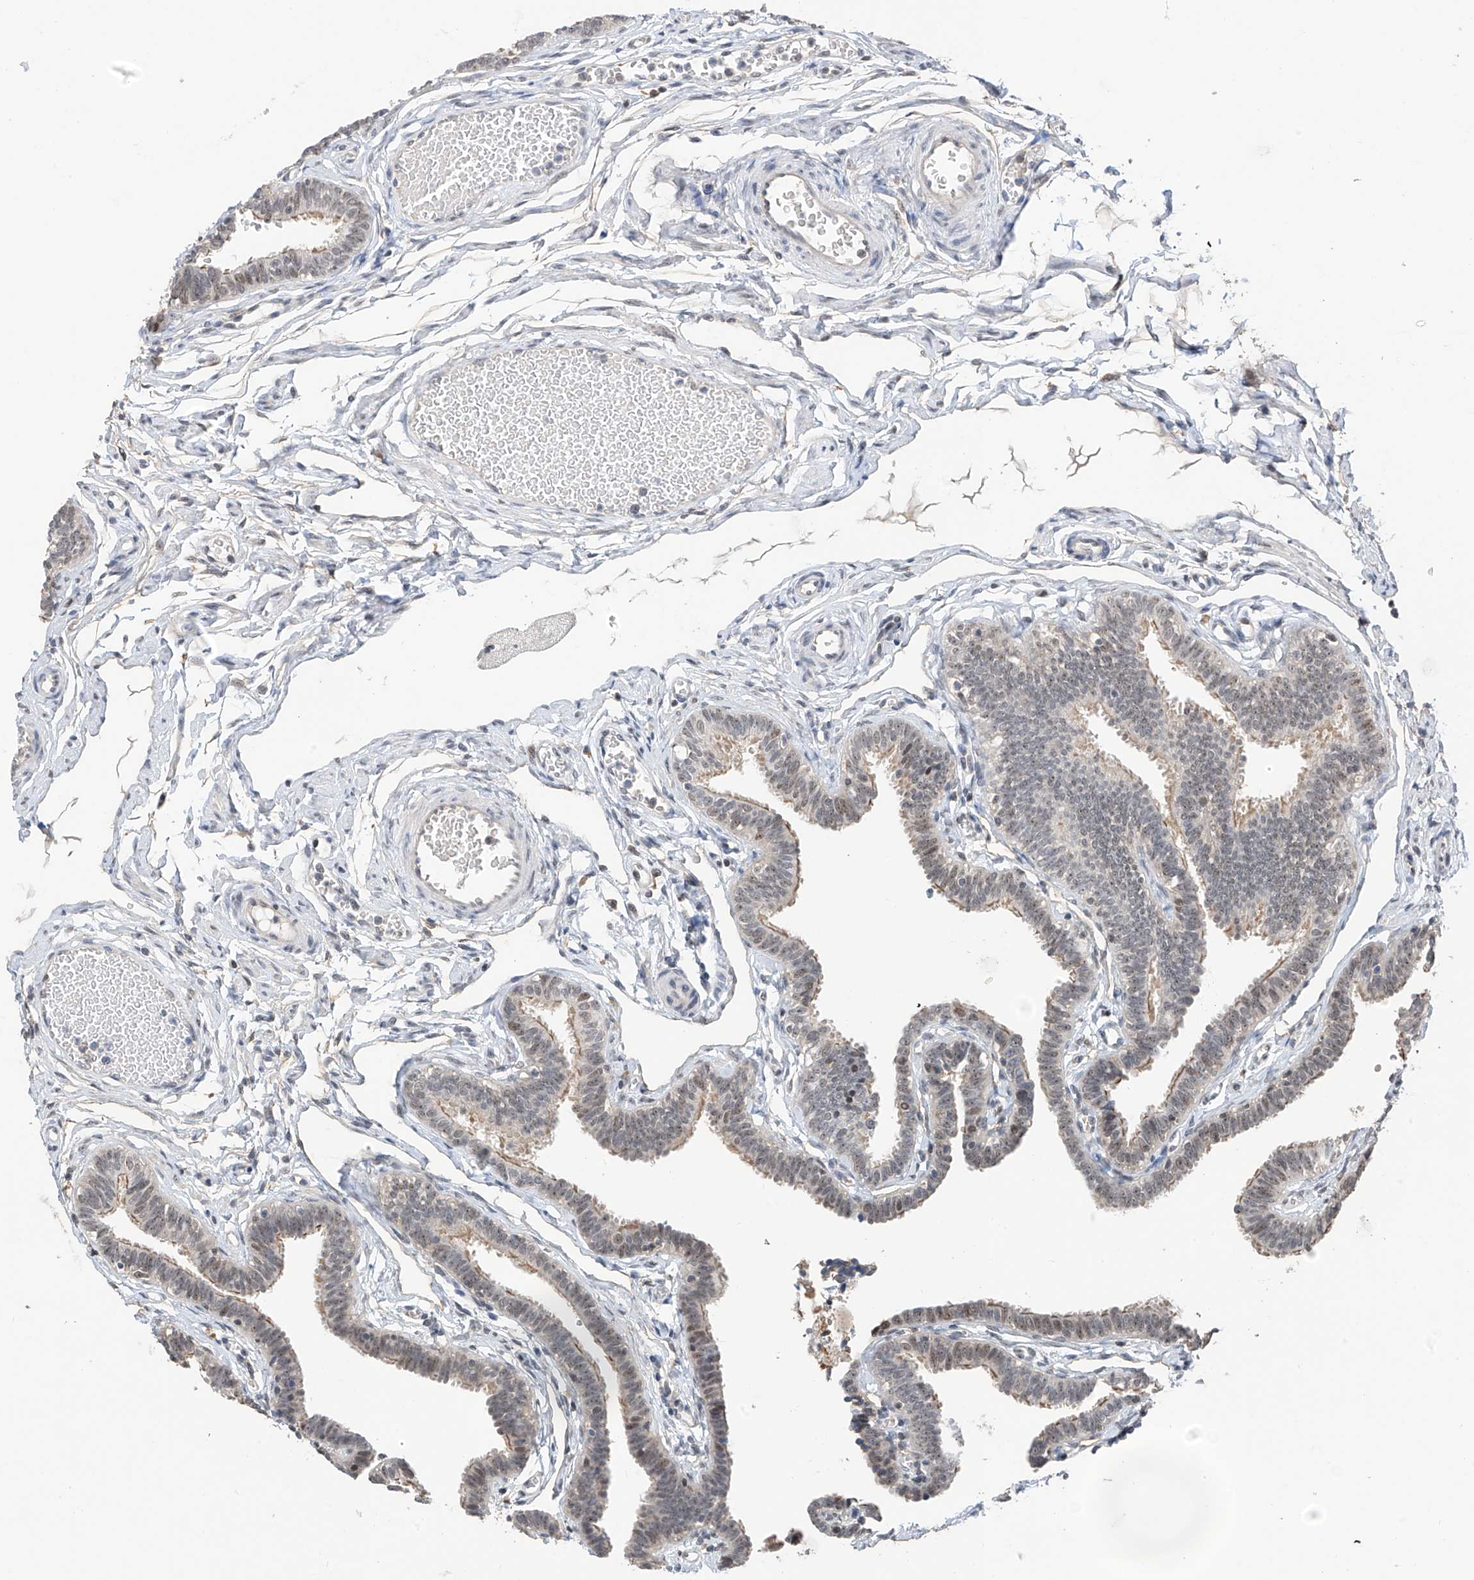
{"staining": {"intensity": "moderate", "quantity": "25%-75%", "location": "nuclear"}, "tissue": "fallopian tube", "cell_type": "Glandular cells", "image_type": "normal", "snomed": [{"axis": "morphology", "description": "Normal tissue, NOS"}, {"axis": "topography", "description": "Fallopian tube"}, {"axis": "topography", "description": "Ovary"}], "caption": "Unremarkable fallopian tube reveals moderate nuclear positivity in about 25%-75% of glandular cells, visualized by immunohistochemistry. Nuclei are stained in blue.", "gene": "C1orf131", "patient": {"sex": "female", "age": 23}}